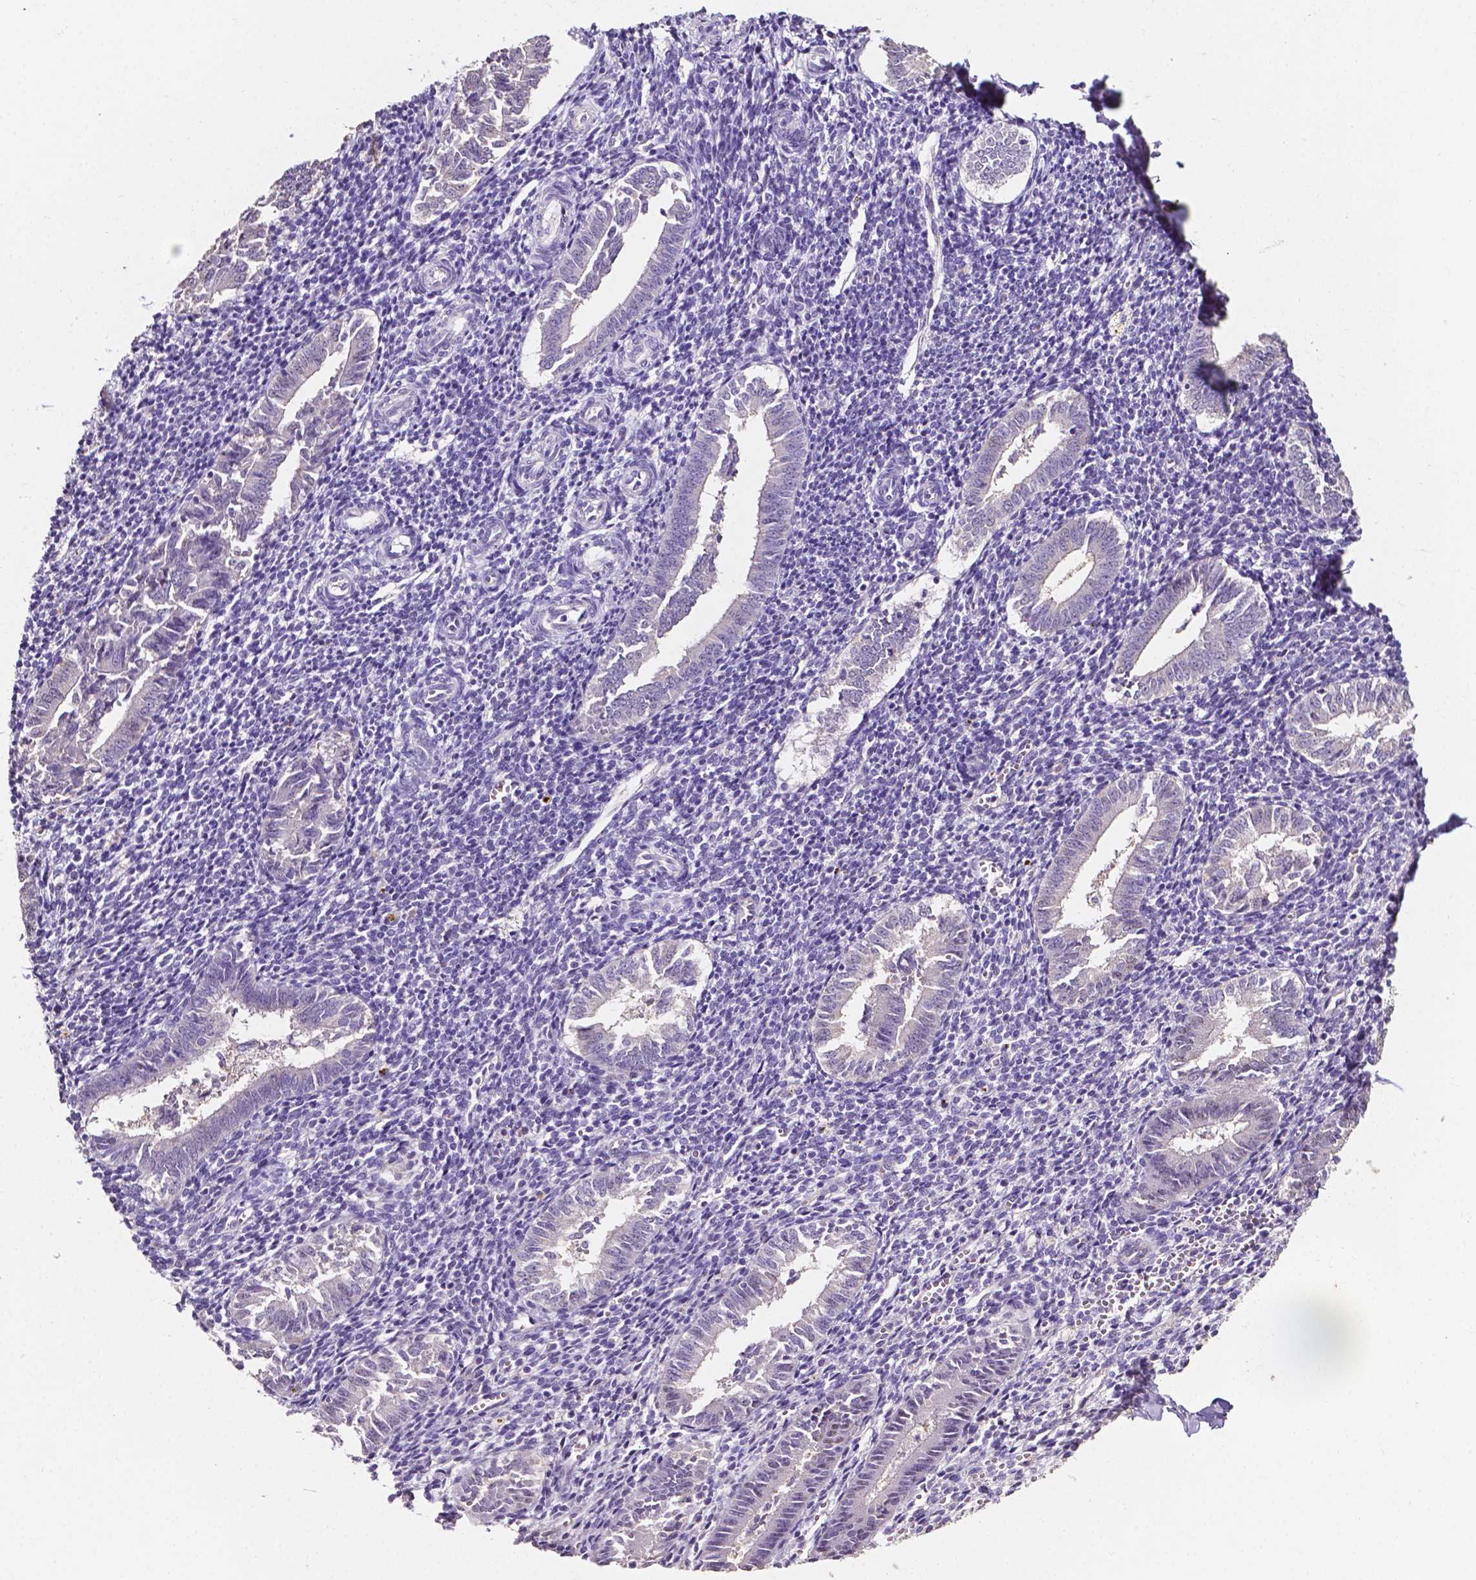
{"staining": {"intensity": "negative", "quantity": "none", "location": "none"}, "tissue": "endometrium", "cell_type": "Cells in endometrial stroma", "image_type": "normal", "snomed": [{"axis": "morphology", "description": "Normal tissue, NOS"}, {"axis": "topography", "description": "Endometrium"}], "caption": "The histopathology image demonstrates no significant staining in cells in endometrial stroma of endometrium. (DAB immunohistochemistry (IHC), high magnification).", "gene": "PSAT1", "patient": {"sex": "female", "age": 25}}